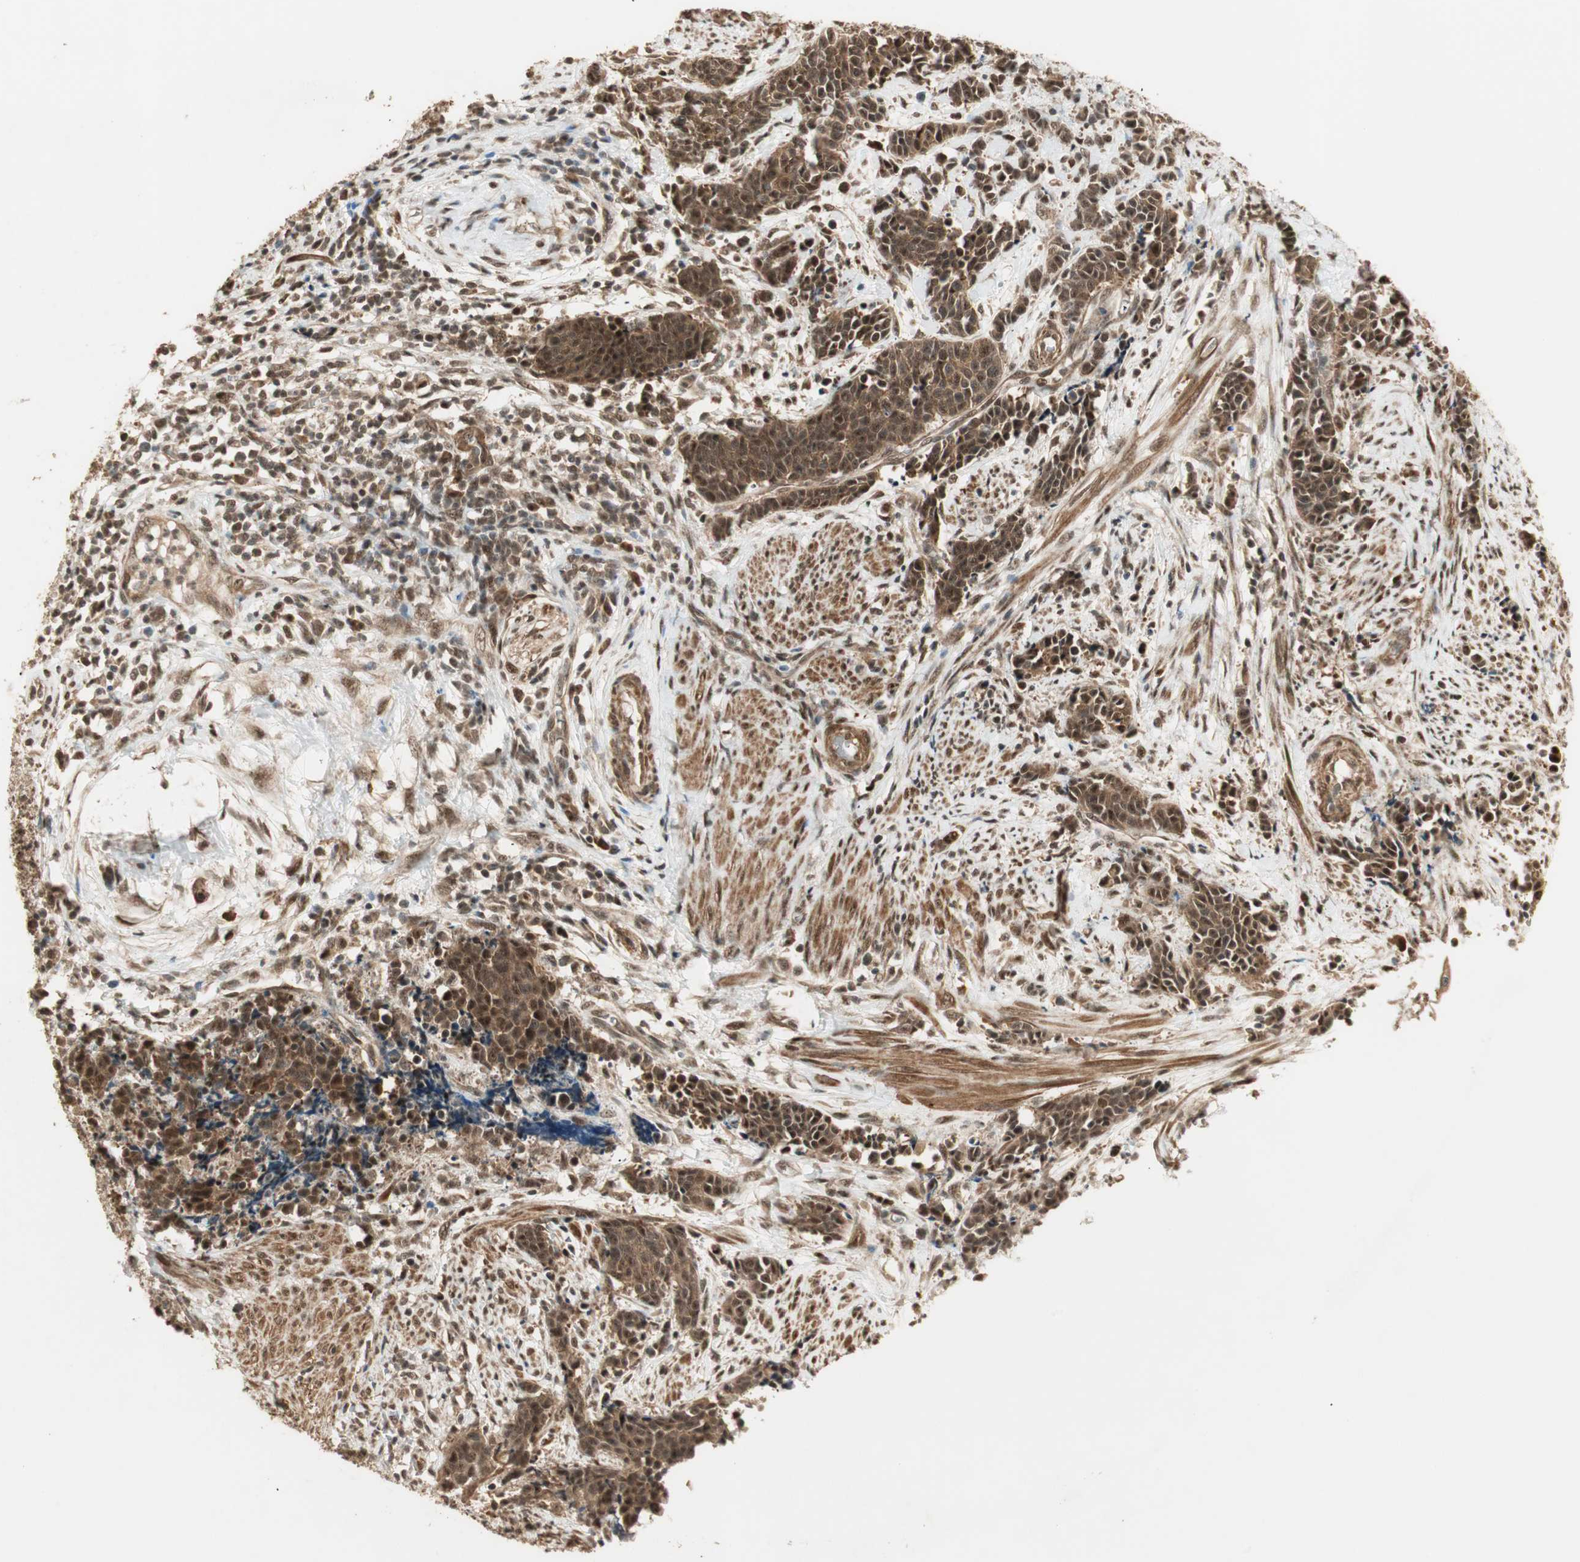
{"staining": {"intensity": "strong", "quantity": ">75%", "location": "cytoplasmic/membranous,nuclear"}, "tissue": "cervical cancer", "cell_type": "Tumor cells", "image_type": "cancer", "snomed": [{"axis": "morphology", "description": "Squamous cell carcinoma, NOS"}, {"axis": "topography", "description": "Cervix"}], "caption": "Immunohistochemical staining of human cervical cancer exhibits high levels of strong cytoplasmic/membranous and nuclear positivity in approximately >75% of tumor cells.", "gene": "ZSCAN31", "patient": {"sex": "female", "age": 35}}